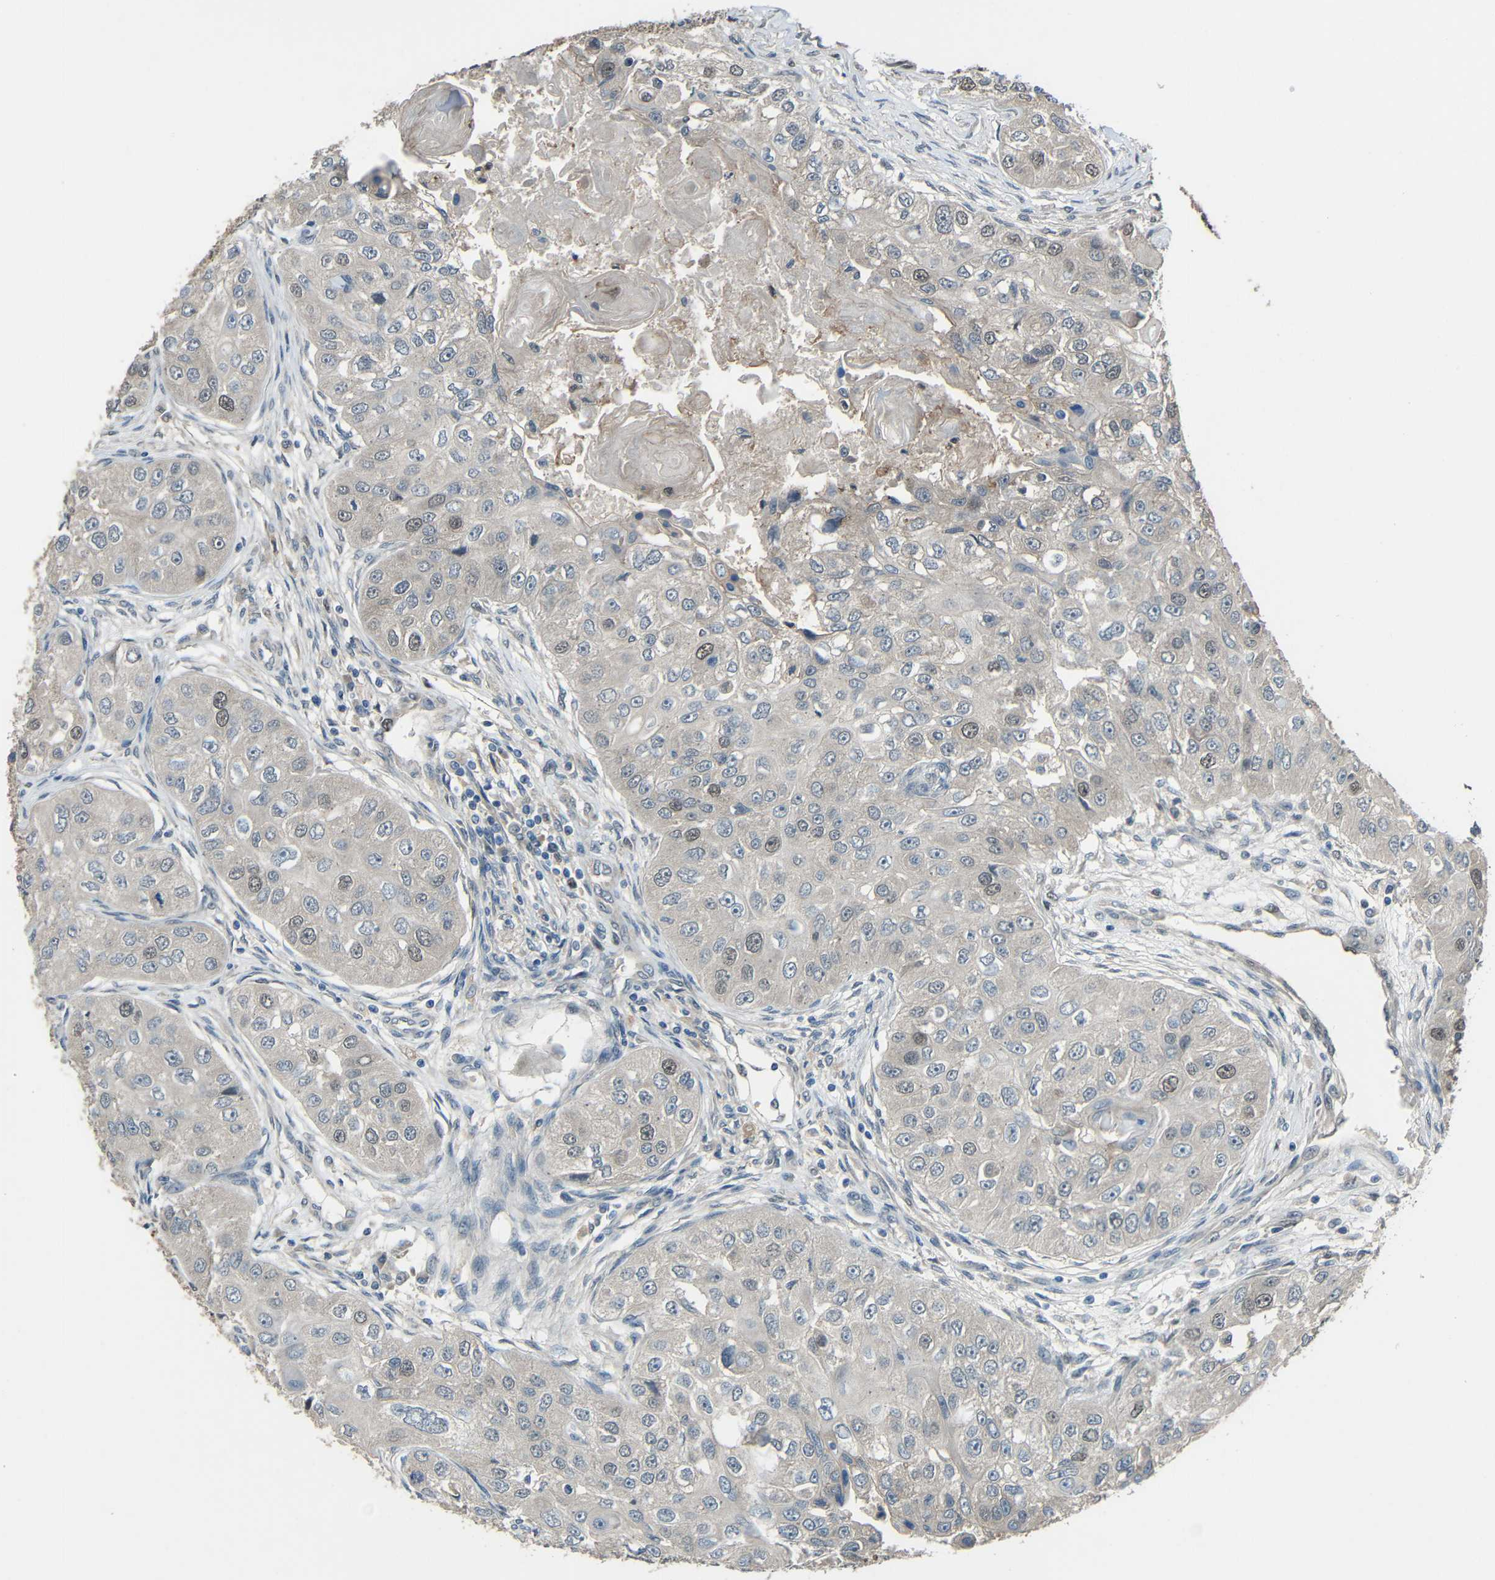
{"staining": {"intensity": "weak", "quantity": "<25%", "location": "nuclear"}, "tissue": "head and neck cancer", "cell_type": "Tumor cells", "image_type": "cancer", "snomed": [{"axis": "morphology", "description": "Normal tissue, NOS"}, {"axis": "morphology", "description": "Squamous cell carcinoma, NOS"}, {"axis": "topography", "description": "Skeletal muscle"}, {"axis": "topography", "description": "Head-Neck"}], "caption": "This is an immunohistochemistry micrograph of human head and neck cancer (squamous cell carcinoma). There is no positivity in tumor cells.", "gene": "STBD1", "patient": {"sex": "male", "age": 51}}